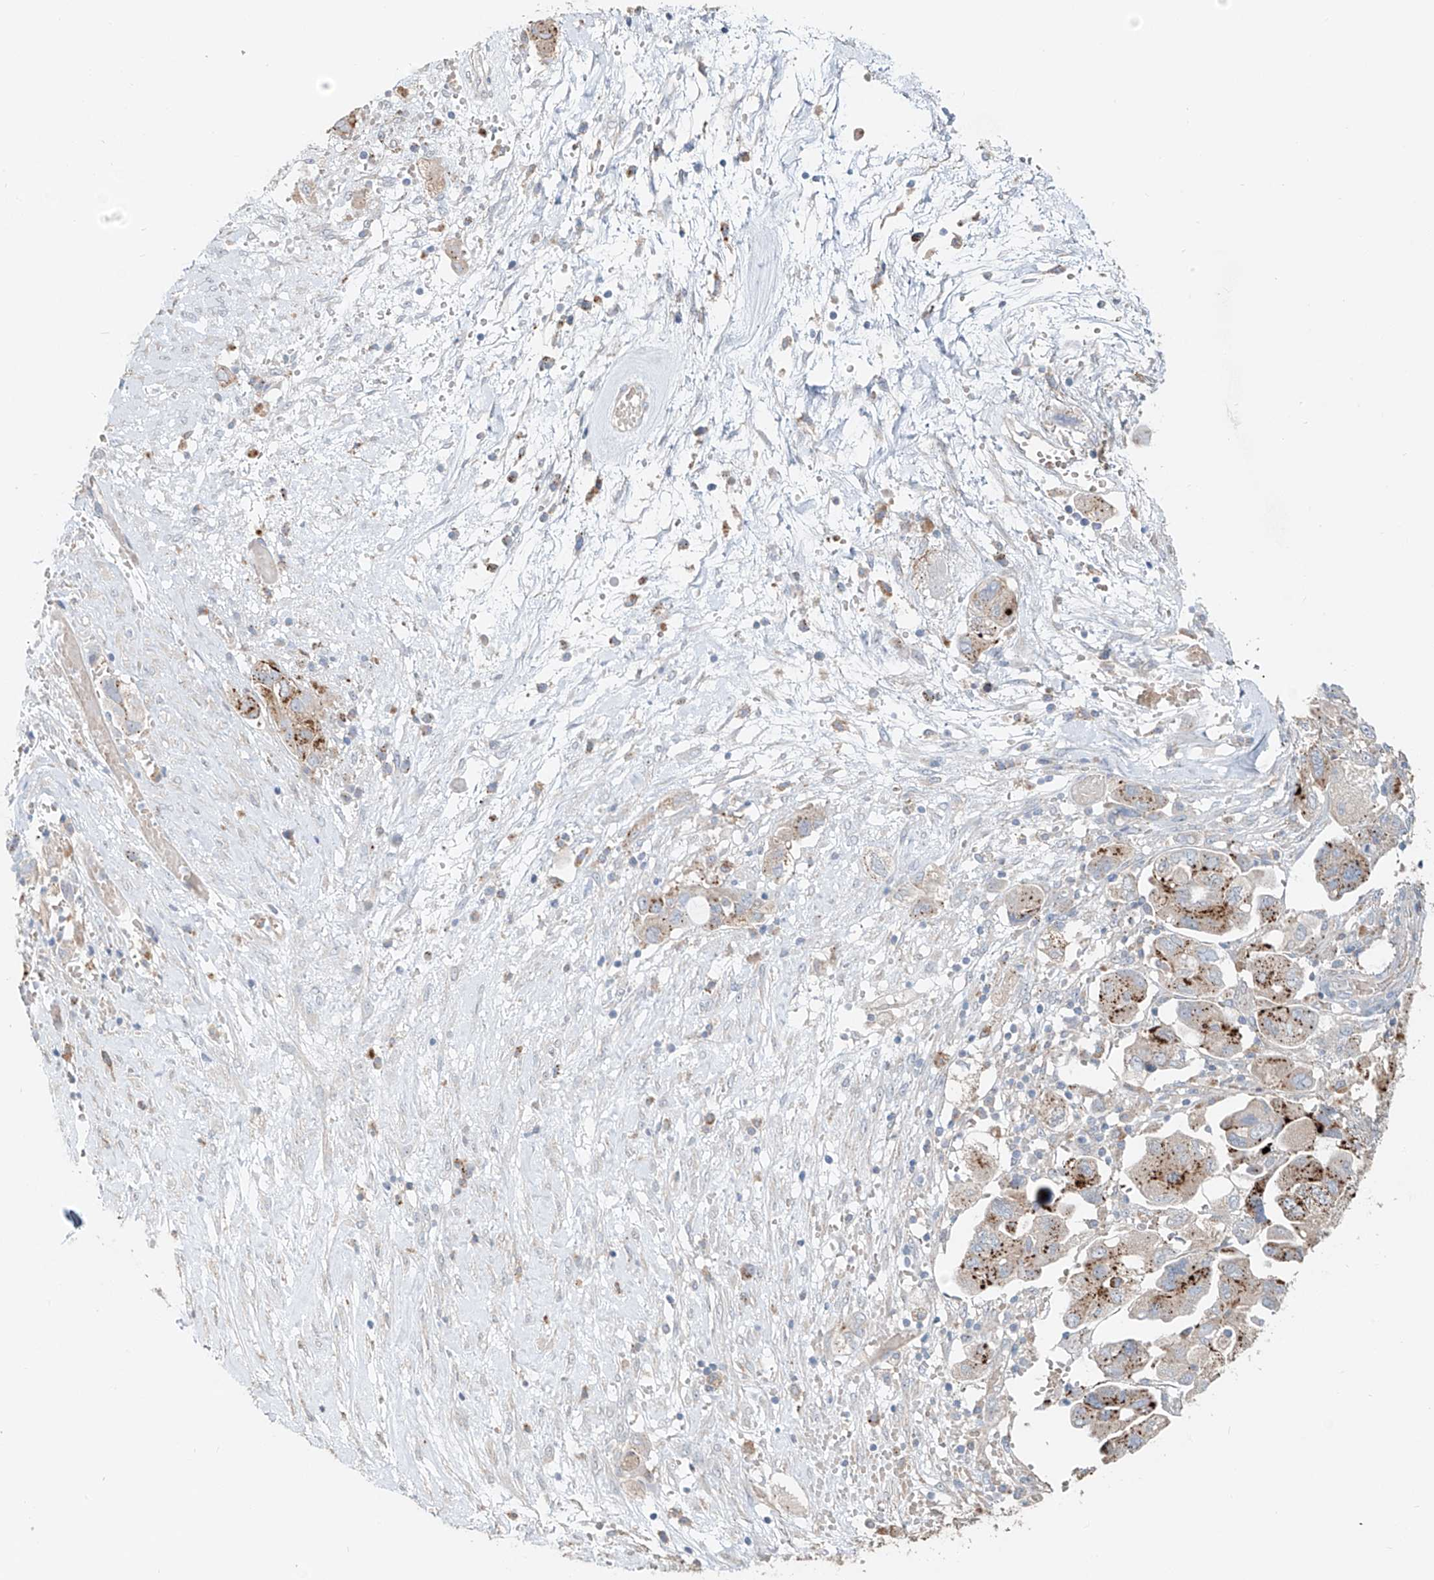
{"staining": {"intensity": "strong", "quantity": "25%-75%", "location": "cytoplasmic/membranous"}, "tissue": "ovarian cancer", "cell_type": "Tumor cells", "image_type": "cancer", "snomed": [{"axis": "morphology", "description": "Carcinoma, NOS"}, {"axis": "morphology", "description": "Cystadenocarcinoma, serous, NOS"}, {"axis": "topography", "description": "Ovary"}], "caption": "Human ovarian cancer (serous cystadenocarcinoma) stained with a brown dye reveals strong cytoplasmic/membranous positive expression in about 25%-75% of tumor cells.", "gene": "TRIM47", "patient": {"sex": "female", "age": 69}}